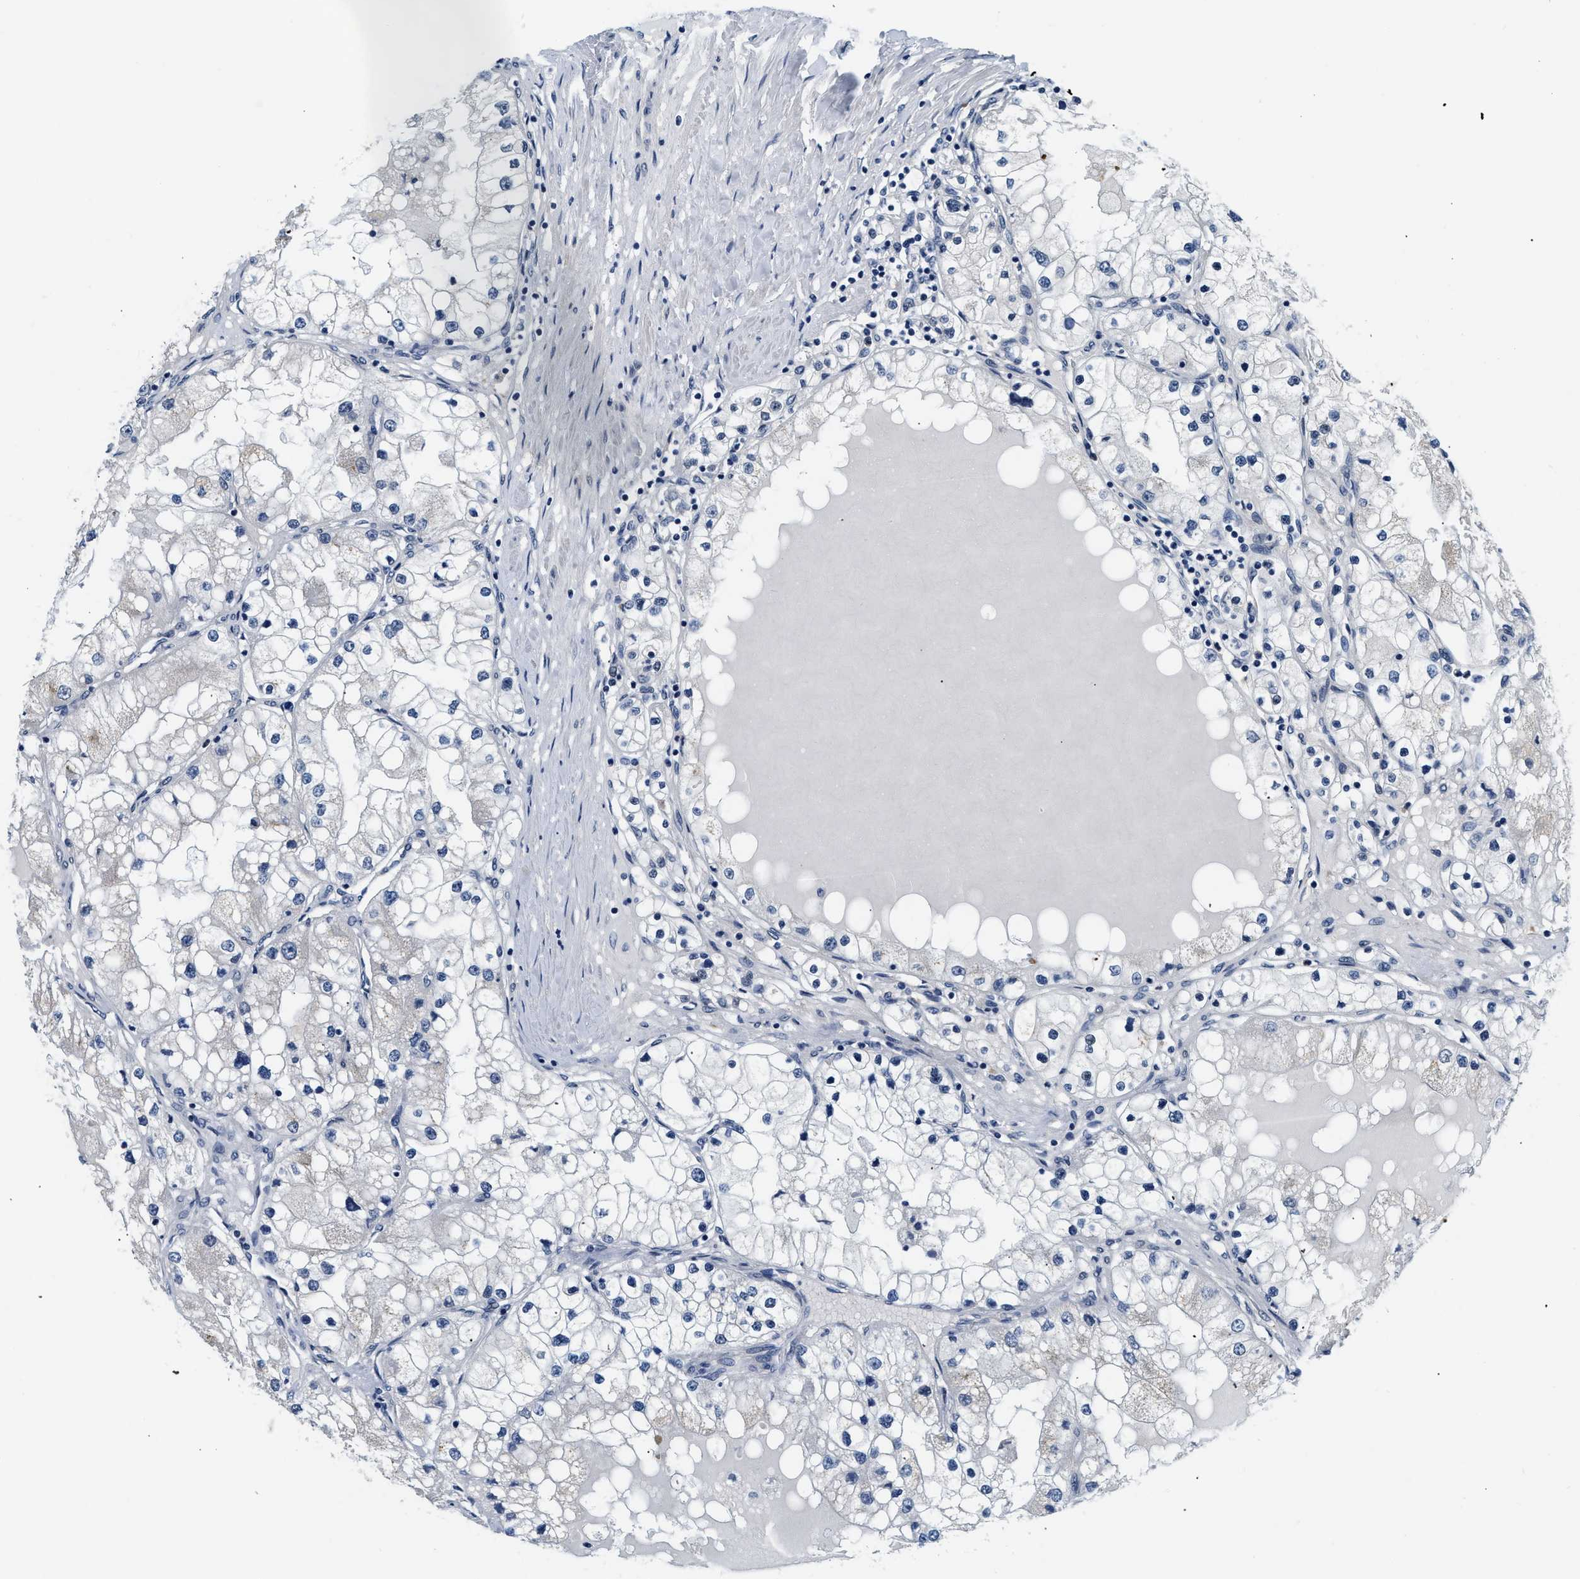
{"staining": {"intensity": "negative", "quantity": "none", "location": "none"}, "tissue": "renal cancer", "cell_type": "Tumor cells", "image_type": "cancer", "snomed": [{"axis": "morphology", "description": "Adenocarcinoma, NOS"}, {"axis": "topography", "description": "Kidney"}], "caption": "There is no significant staining in tumor cells of renal adenocarcinoma.", "gene": "SMAD4", "patient": {"sex": "male", "age": 68}}